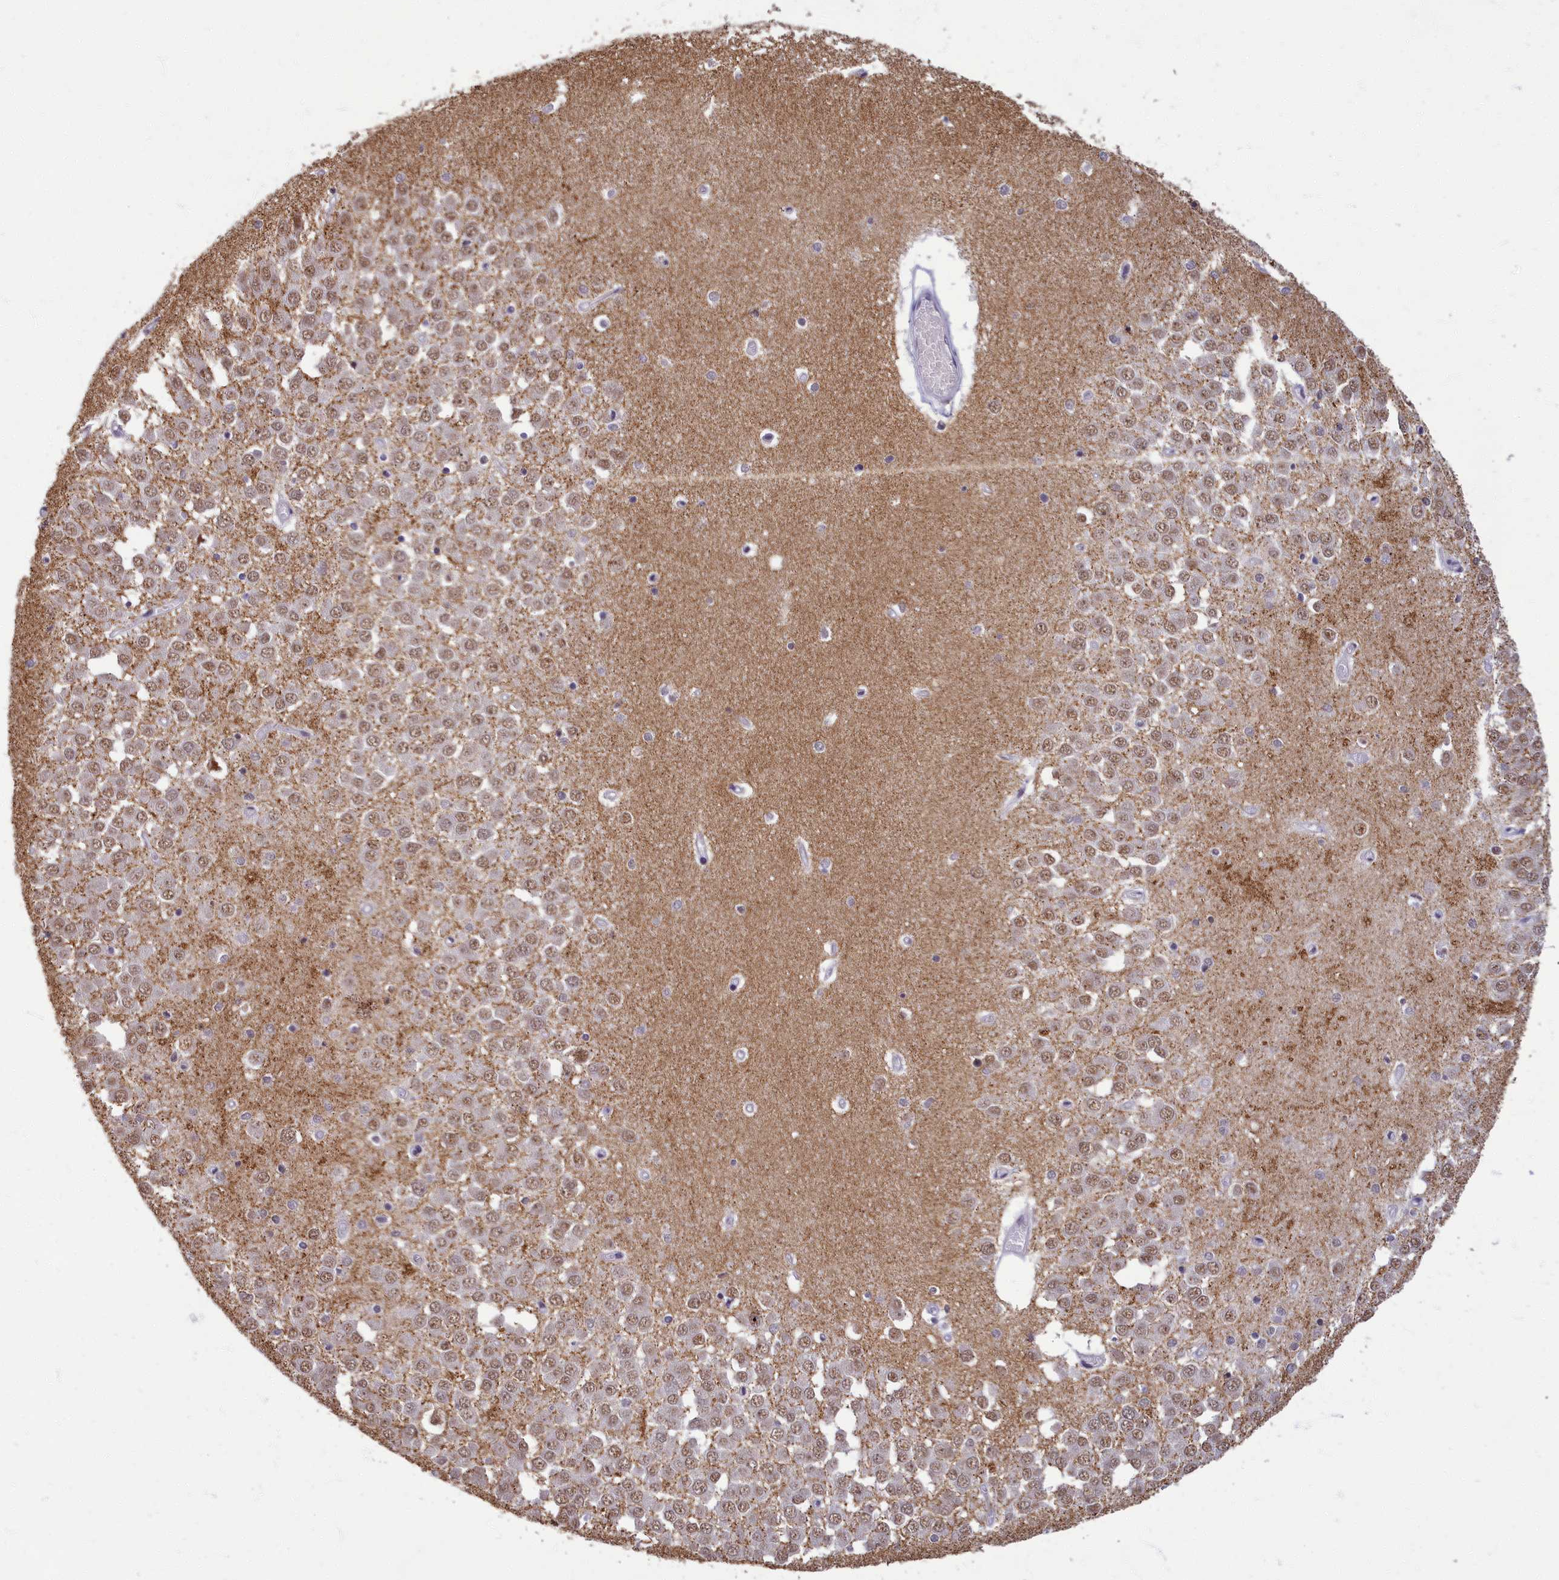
{"staining": {"intensity": "negative", "quantity": "none", "location": "none"}, "tissue": "hippocampus", "cell_type": "Glial cells", "image_type": "normal", "snomed": [{"axis": "morphology", "description": "Normal tissue, NOS"}, {"axis": "topography", "description": "Hippocampus"}], "caption": "Micrograph shows no significant protein positivity in glial cells of unremarkable hippocampus.", "gene": "EARS2", "patient": {"sex": "male", "age": 70}}